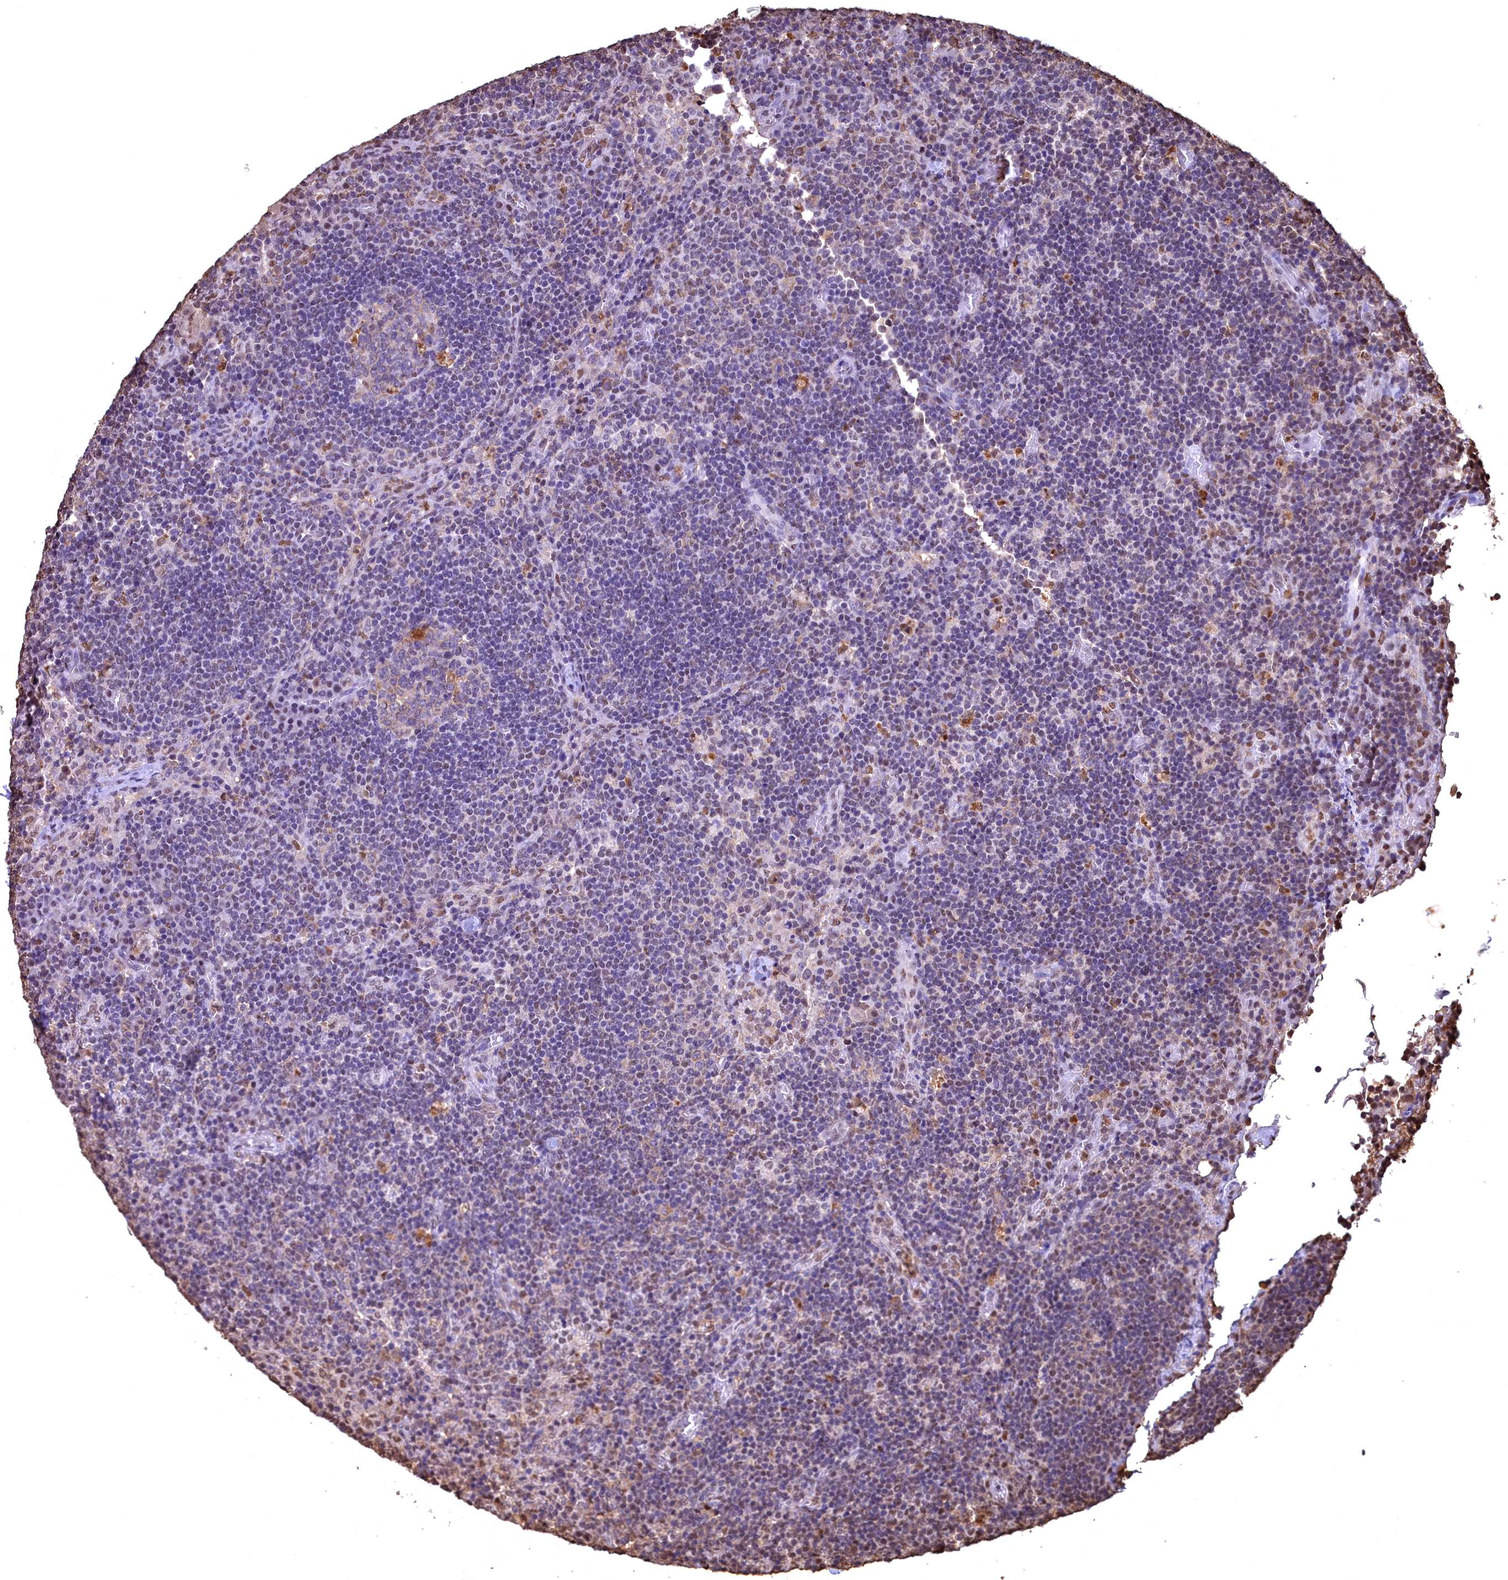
{"staining": {"intensity": "moderate", "quantity": "<25%", "location": "nuclear"}, "tissue": "lymph node", "cell_type": "Germinal center cells", "image_type": "normal", "snomed": [{"axis": "morphology", "description": "Normal tissue, NOS"}, {"axis": "topography", "description": "Lymph node"}], "caption": "Benign lymph node demonstrates moderate nuclear expression in about <25% of germinal center cells, visualized by immunohistochemistry. (Brightfield microscopy of DAB IHC at high magnification).", "gene": "GAPDH", "patient": {"sex": "male", "age": 58}}